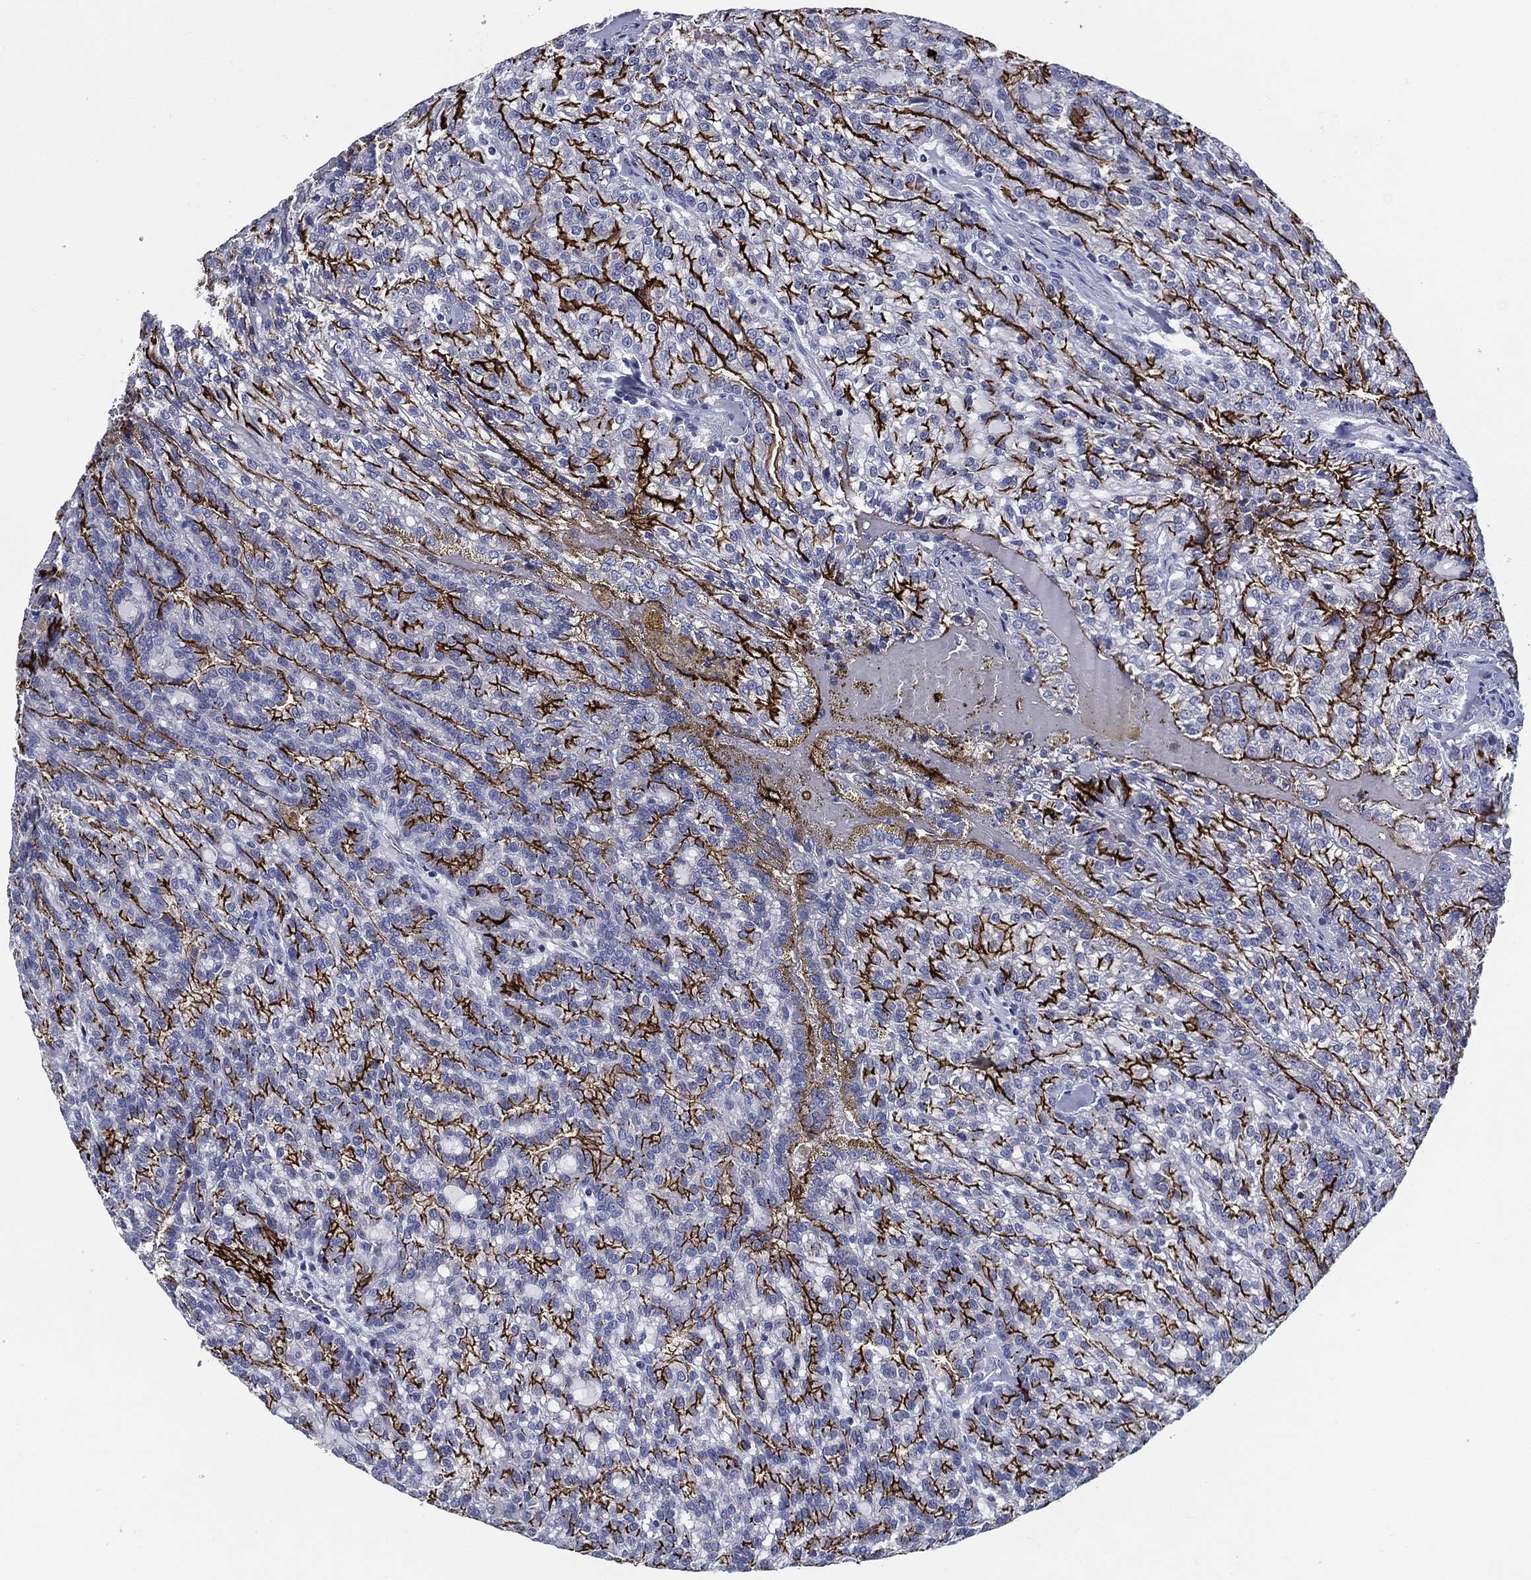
{"staining": {"intensity": "strong", "quantity": "25%-75%", "location": "cytoplasmic/membranous"}, "tissue": "renal cancer", "cell_type": "Tumor cells", "image_type": "cancer", "snomed": [{"axis": "morphology", "description": "Adenocarcinoma, NOS"}, {"axis": "topography", "description": "Kidney"}], "caption": "A brown stain shows strong cytoplasmic/membranous expression of a protein in renal cancer (adenocarcinoma) tumor cells.", "gene": "ACE2", "patient": {"sex": "male", "age": 63}}